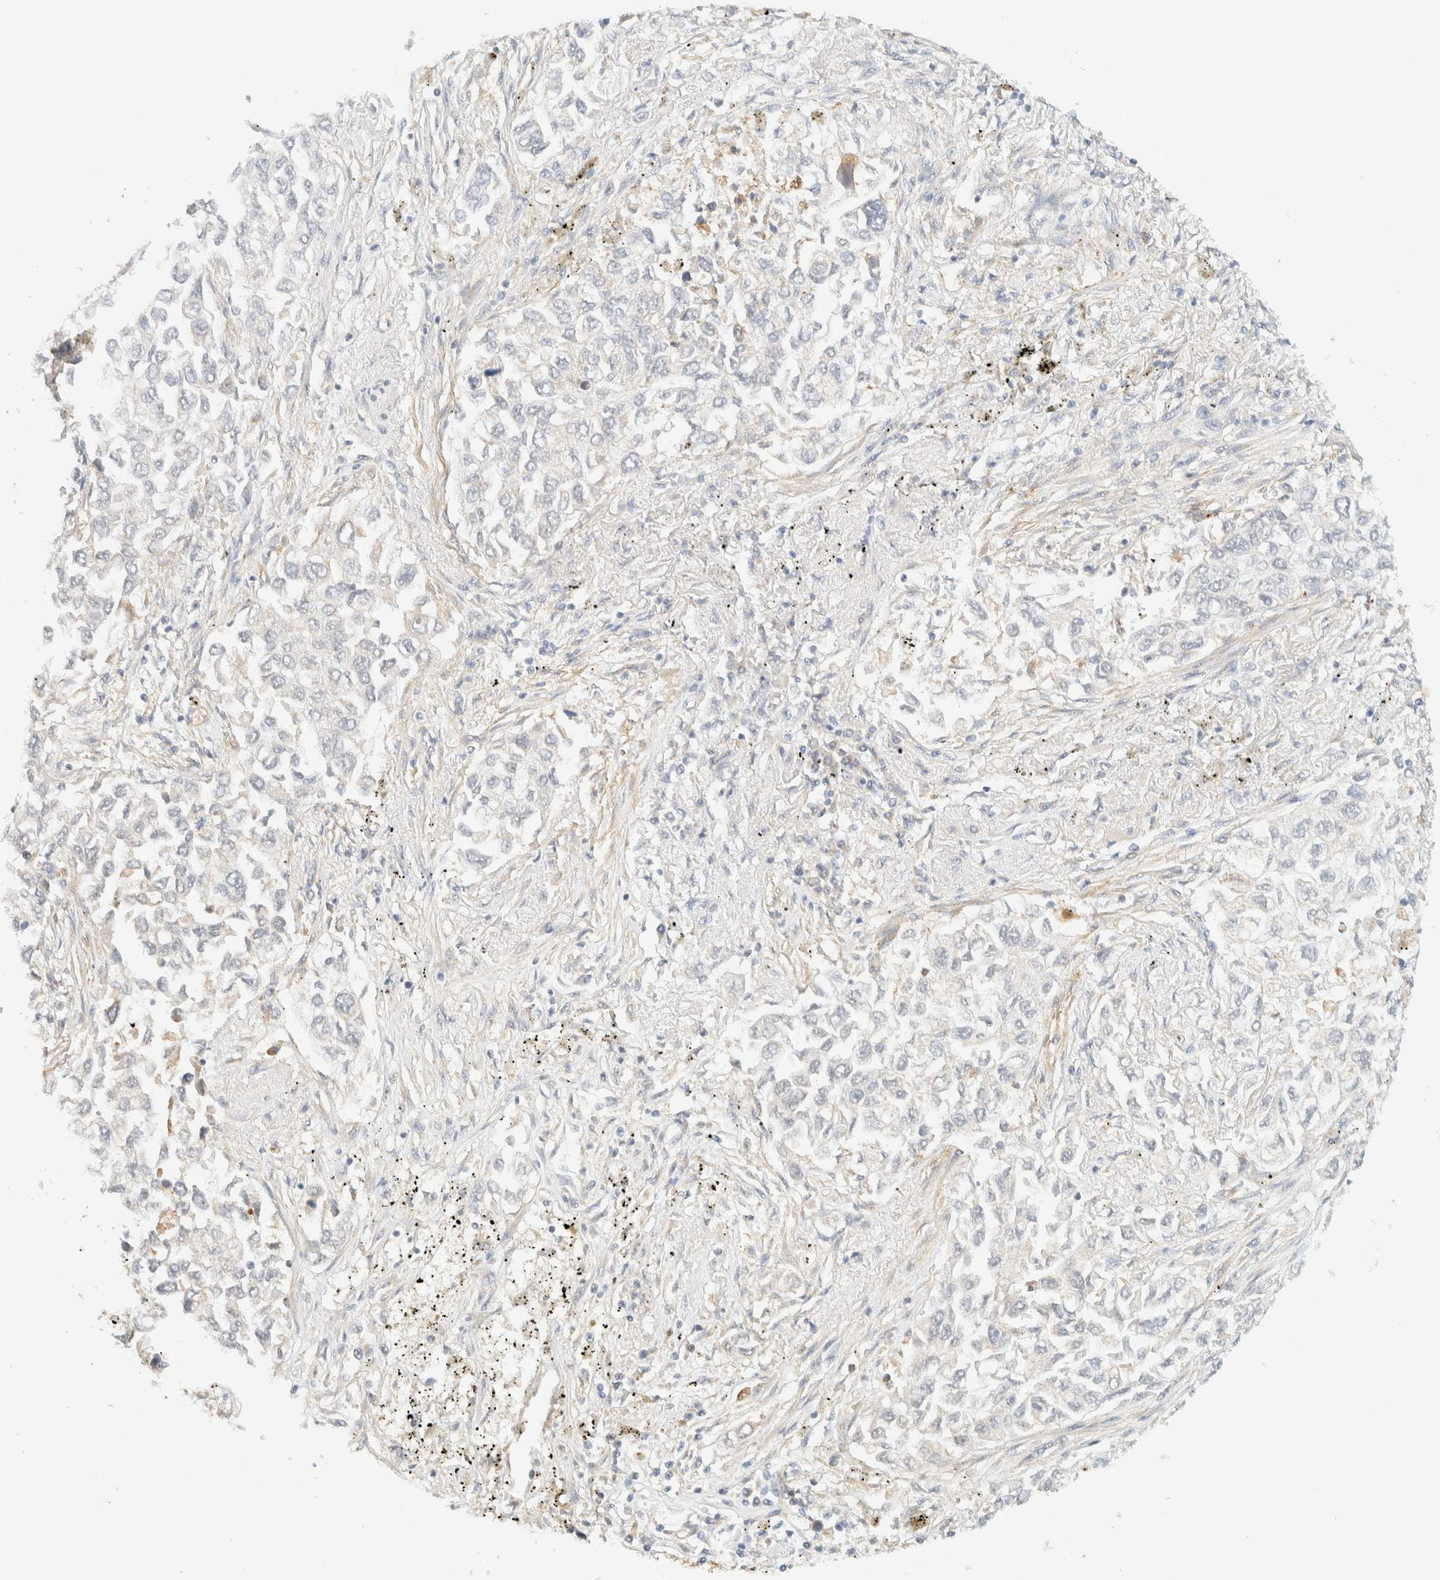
{"staining": {"intensity": "negative", "quantity": "none", "location": "none"}, "tissue": "lung cancer", "cell_type": "Tumor cells", "image_type": "cancer", "snomed": [{"axis": "morphology", "description": "Inflammation, NOS"}, {"axis": "morphology", "description": "Adenocarcinoma, NOS"}, {"axis": "topography", "description": "Lung"}], "caption": "An image of human lung cancer is negative for staining in tumor cells. (IHC, brightfield microscopy, high magnification).", "gene": "TNK1", "patient": {"sex": "male", "age": 63}}